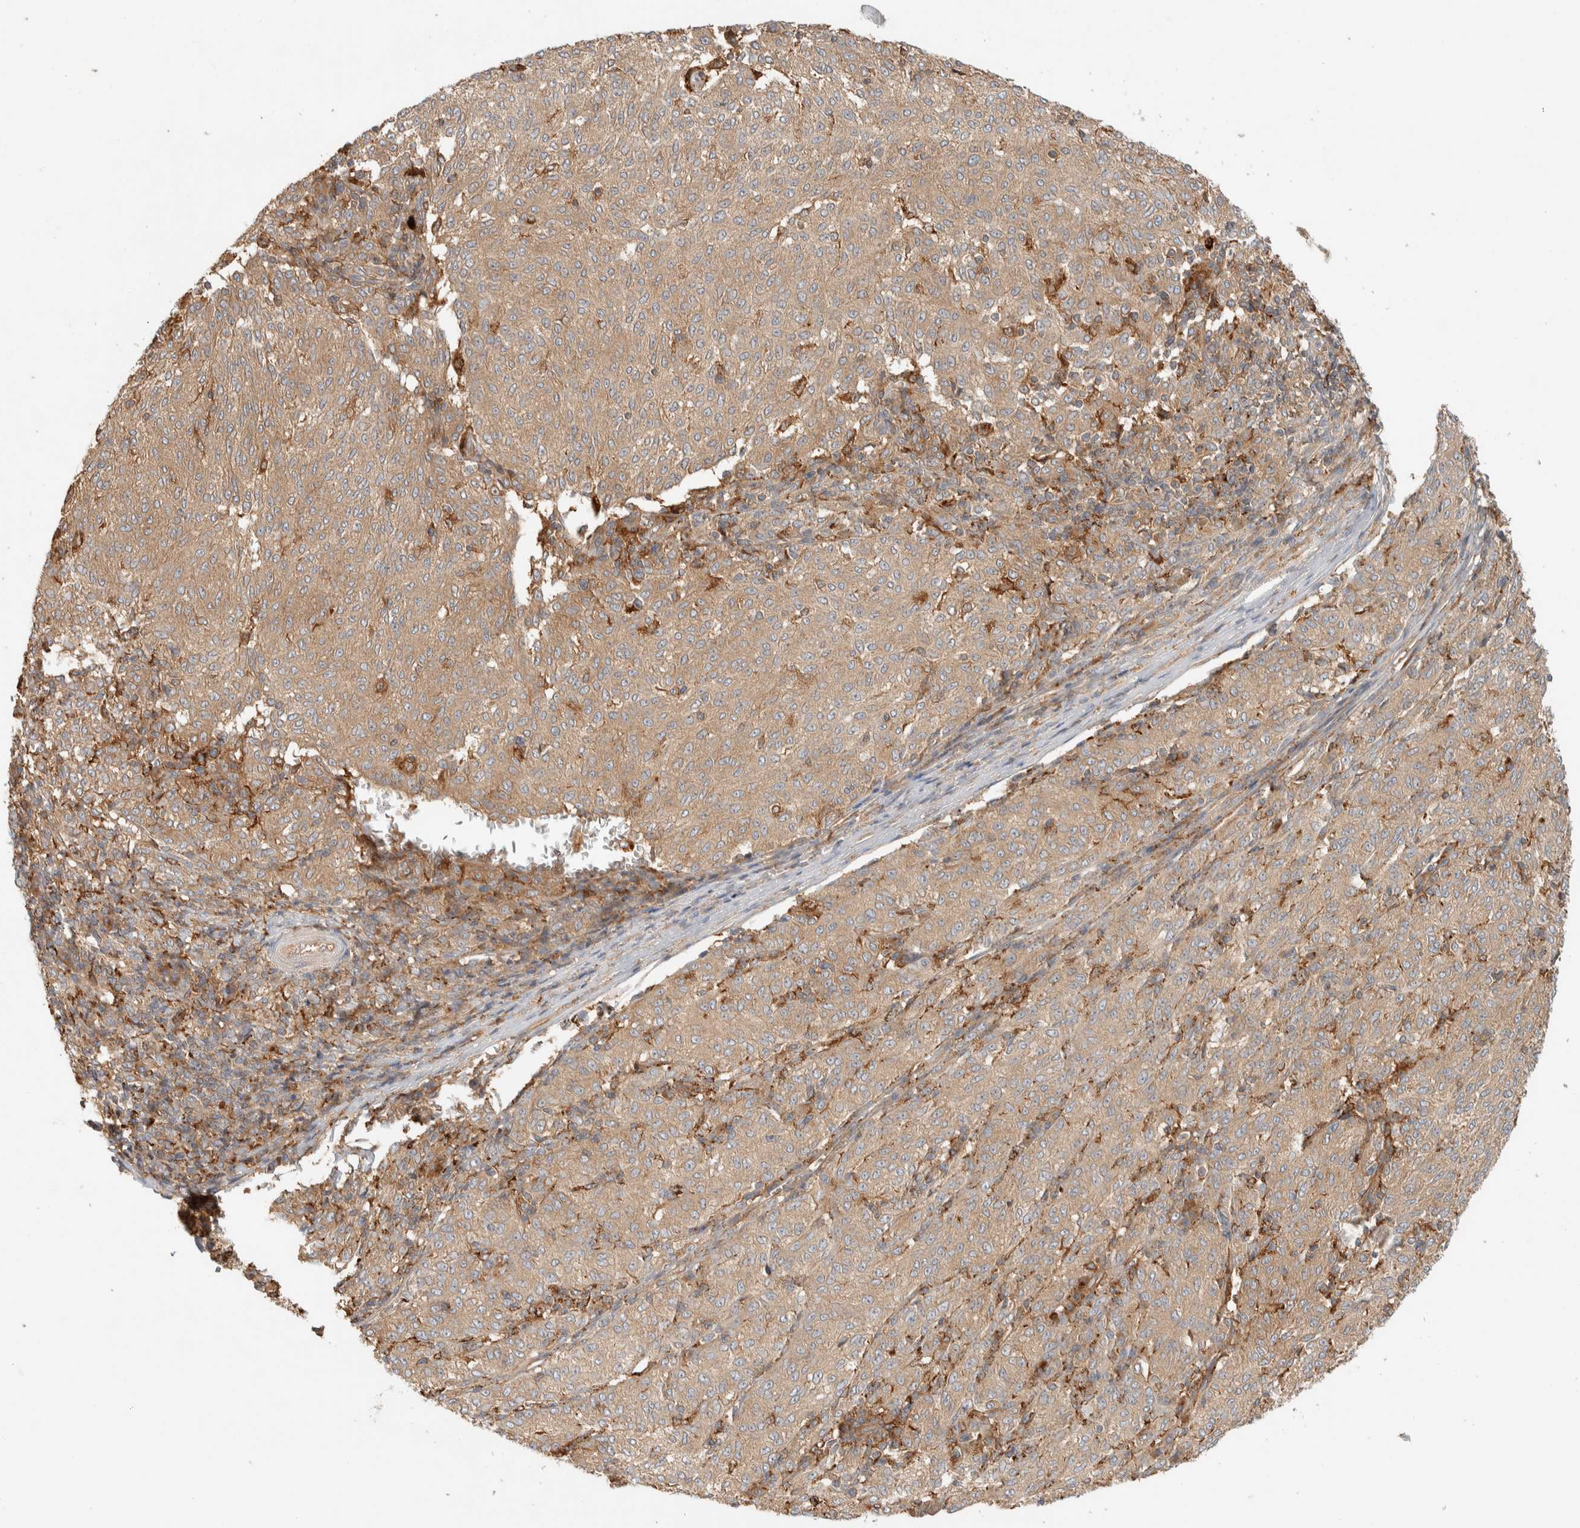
{"staining": {"intensity": "weak", "quantity": ">75%", "location": "cytoplasmic/membranous"}, "tissue": "melanoma", "cell_type": "Tumor cells", "image_type": "cancer", "snomed": [{"axis": "morphology", "description": "Malignant melanoma, NOS"}, {"axis": "topography", "description": "Skin"}], "caption": "Melanoma tissue displays weak cytoplasmic/membranous expression in about >75% of tumor cells", "gene": "FAM167A", "patient": {"sex": "female", "age": 72}}